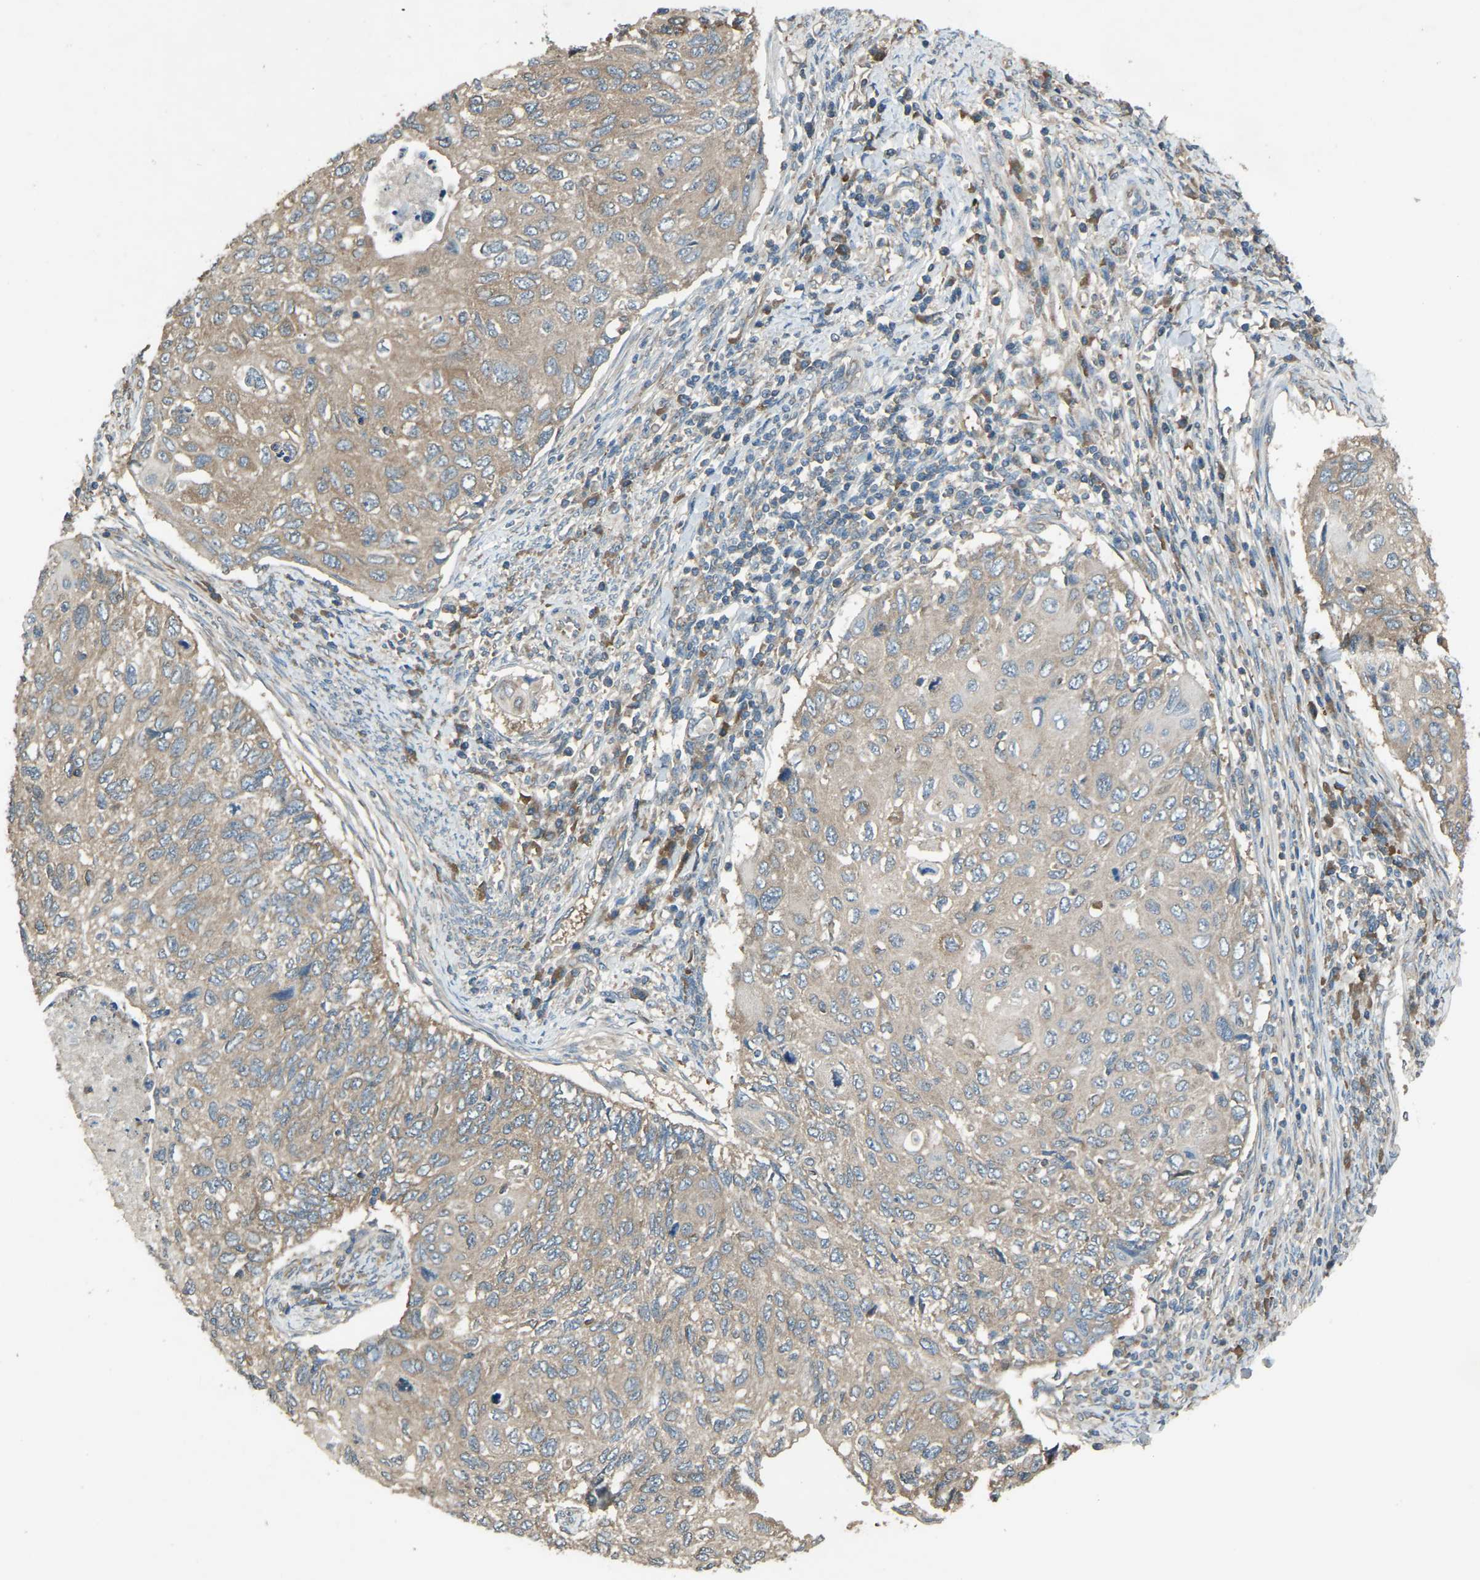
{"staining": {"intensity": "weak", "quantity": ">75%", "location": "cytoplasmic/membranous"}, "tissue": "cervical cancer", "cell_type": "Tumor cells", "image_type": "cancer", "snomed": [{"axis": "morphology", "description": "Squamous cell carcinoma, NOS"}, {"axis": "topography", "description": "Cervix"}], "caption": "Immunohistochemical staining of cervical squamous cell carcinoma demonstrates weak cytoplasmic/membranous protein expression in approximately >75% of tumor cells.", "gene": "AIMP1", "patient": {"sex": "female", "age": 70}}